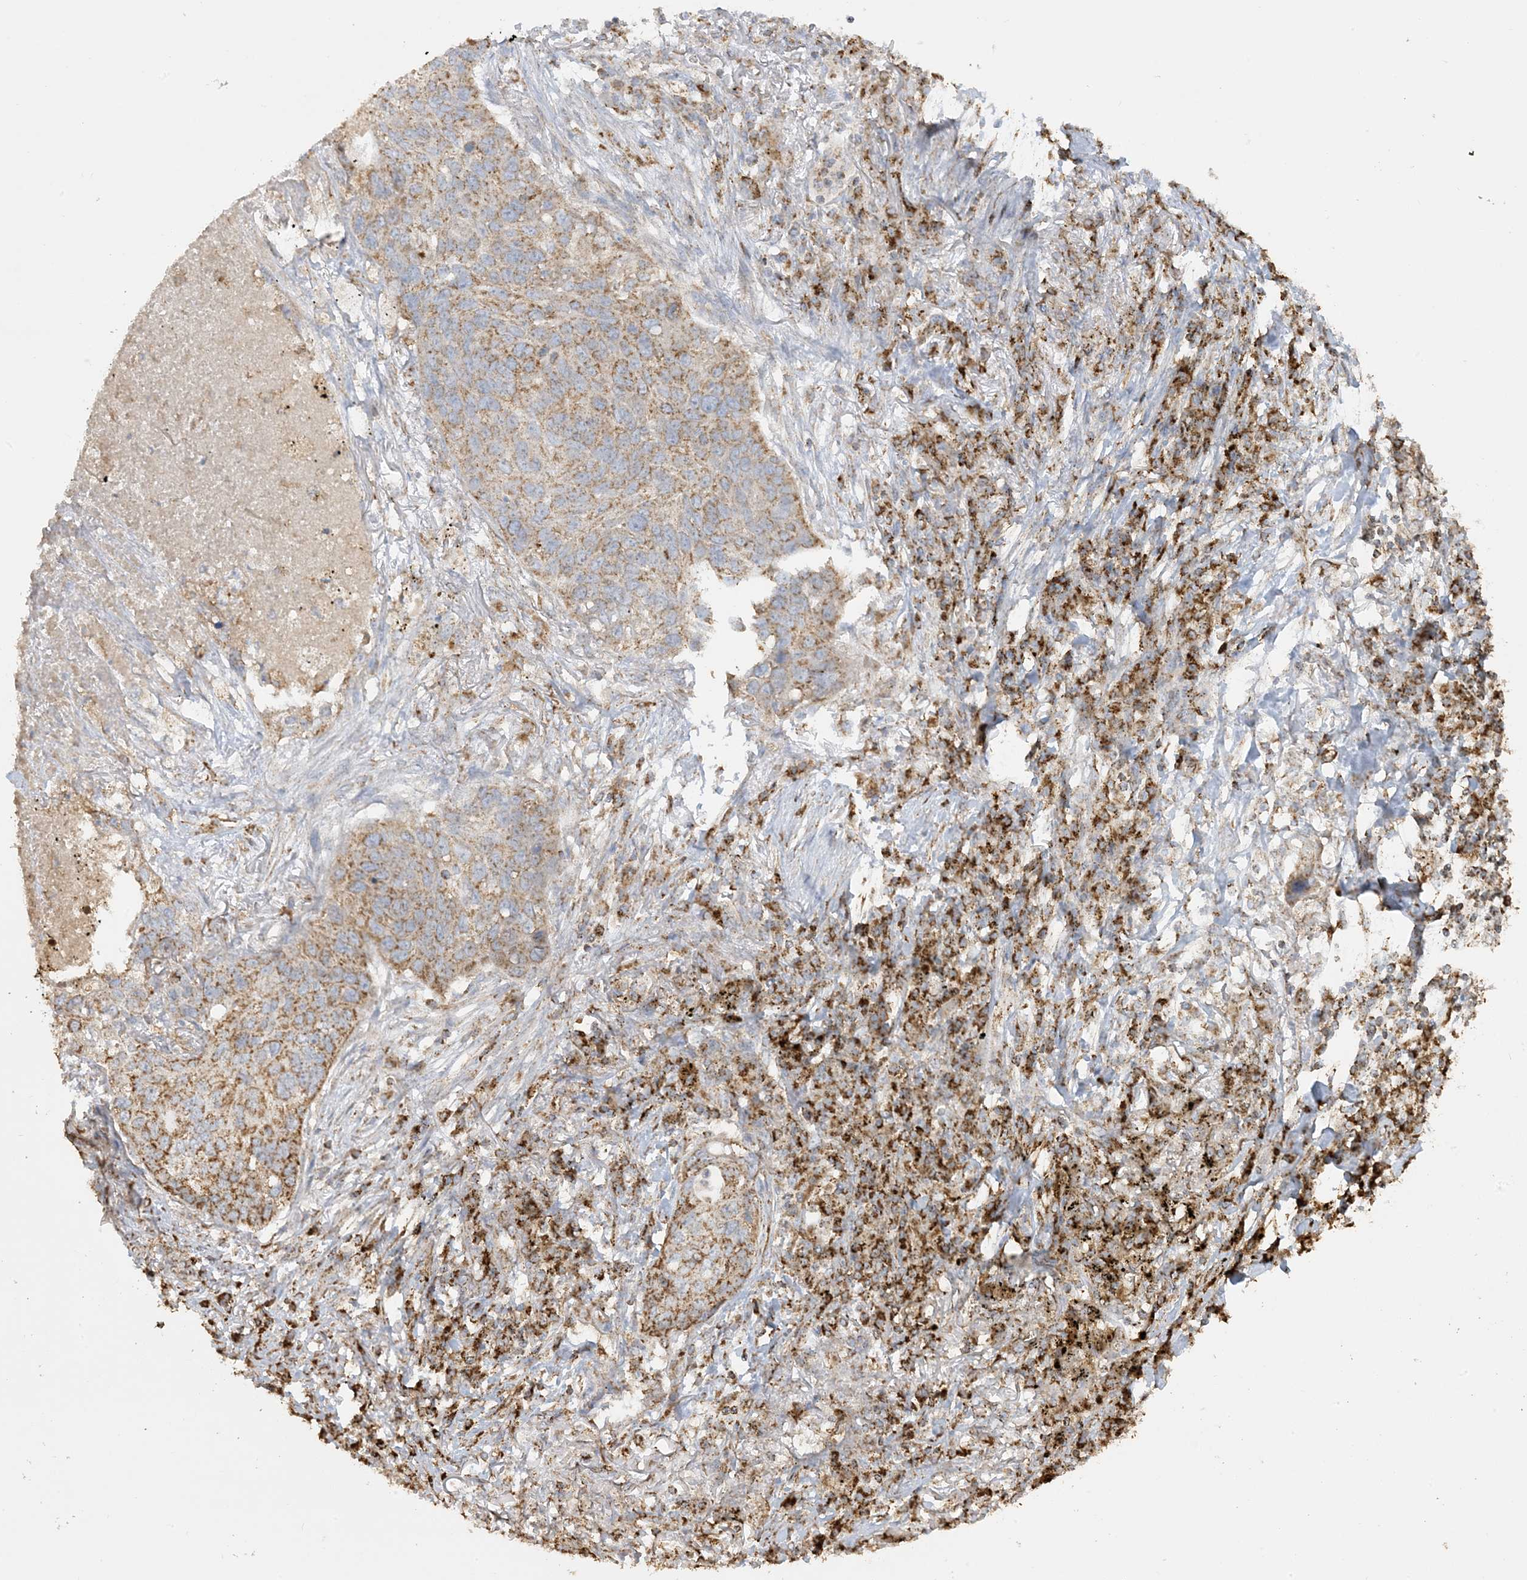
{"staining": {"intensity": "moderate", "quantity": ">75%", "location": "cytoplasmic/membranous"}, "tissue": "lung cancer", "cell_type": "Tumor cells", "image_type": "cancer", "snomed": [{"axis": "morphology", "description": "Squamous cell carcinoma, NOS"}, {"axis": "topography", "description": "Lung"}], "caption": "Lung squamous cell carcinoma stained with a brown dye demonstrates moderate cytoplasmic/membranous positive positivity in approximately >75% of tumor cells.", "gene": "AGA", "patient": {"sex": "female", "age": 63}}